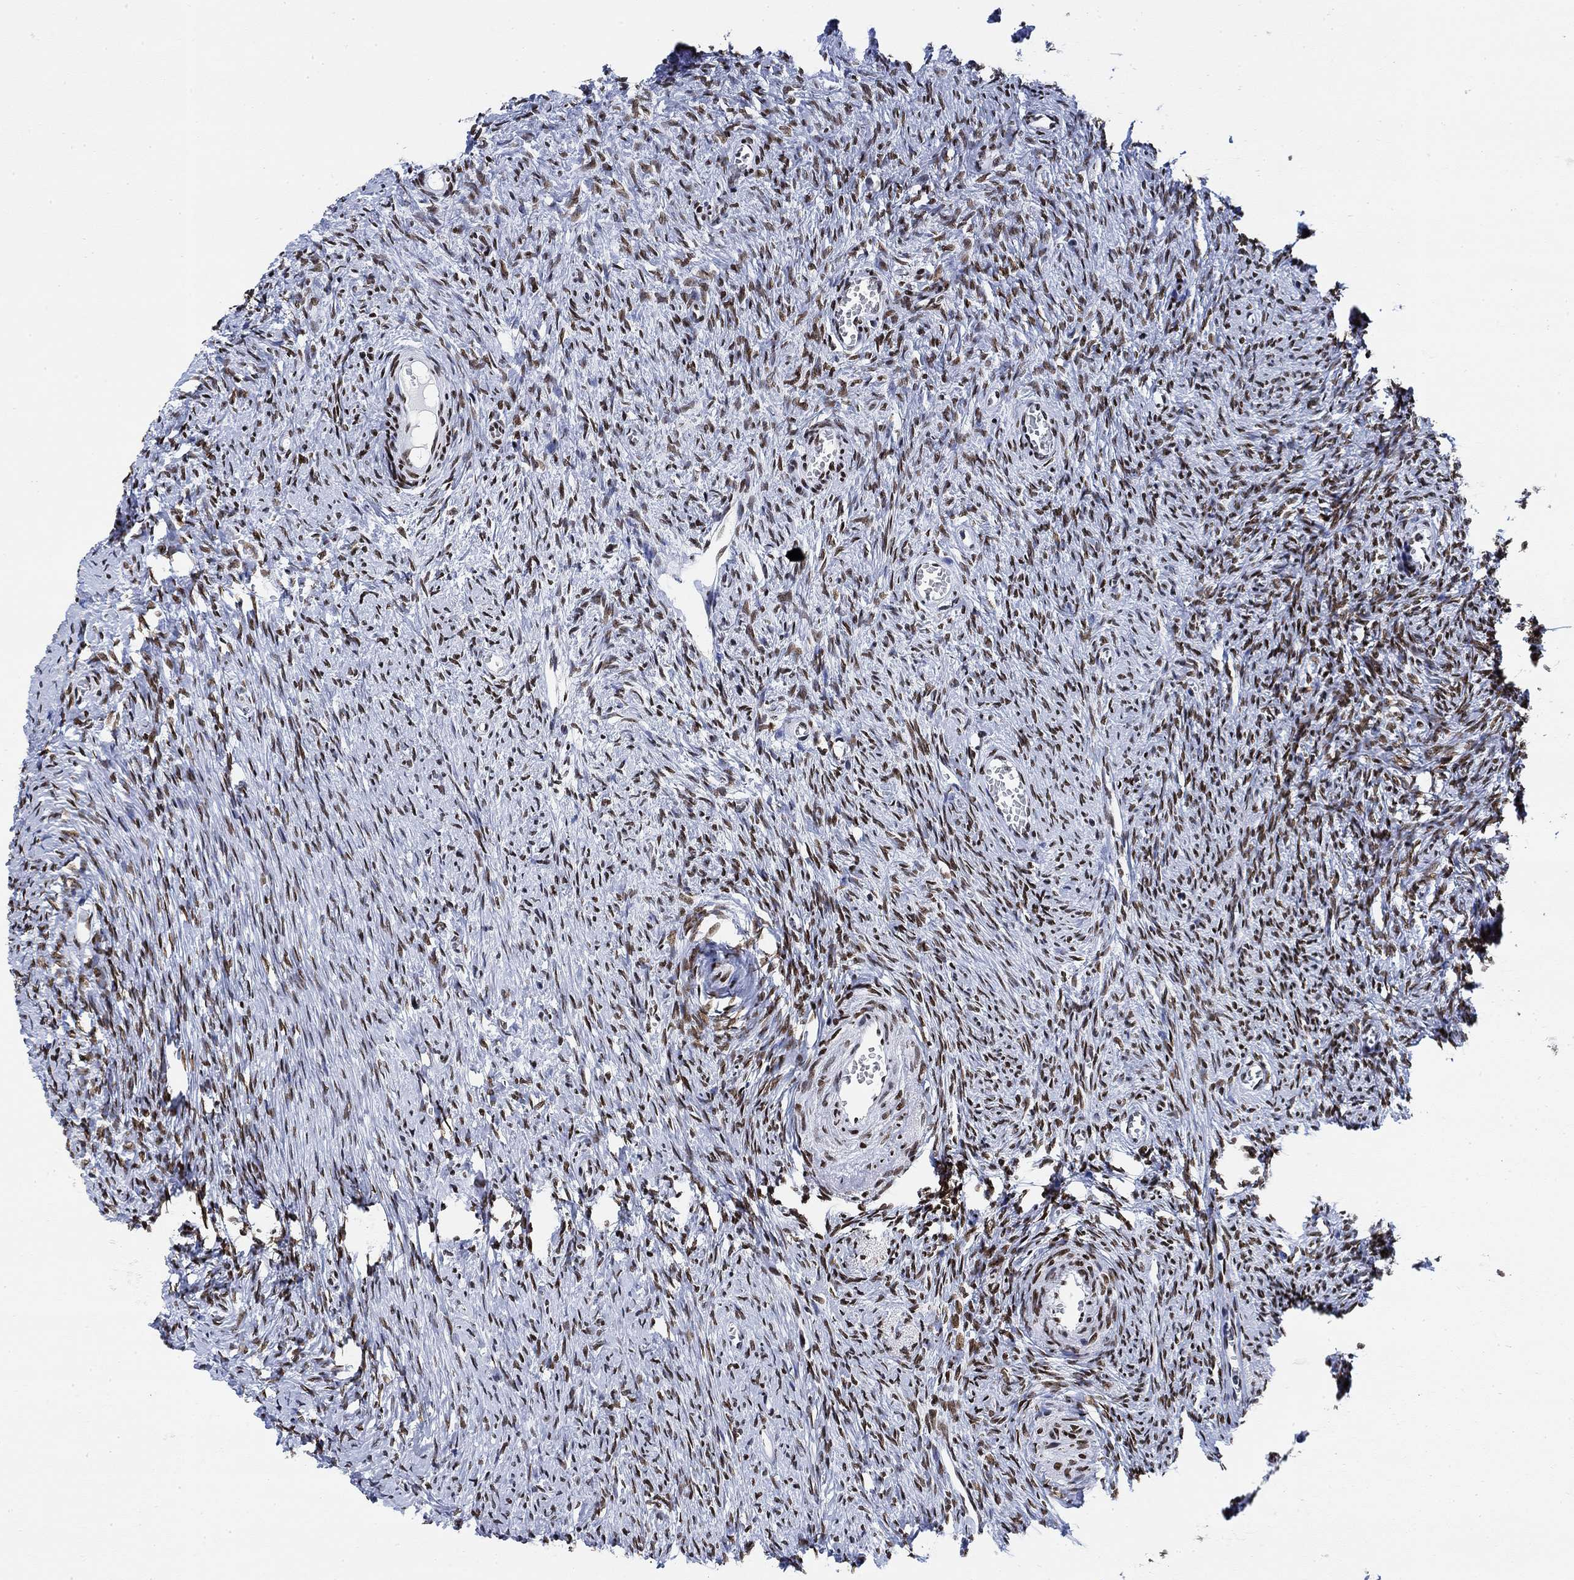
{"staining": {"intensity": "strong", "quantity": "25%-75%", "location": "nuclear"}, "tissue": "ovary", "cell_type": "Follicle cells", "image_type": "normal", "snomed": [{"axis": "morphology", "description": "Normal tissue, NOS"}, {"axis": "topography", "description": "Ovary"}], "caption": "A histopathology image of human ovary stained for a protein shows strong nuclear brown staining in follicle cells.", "gene": "H1", "patient": {"sex": "female", "age": 39}}